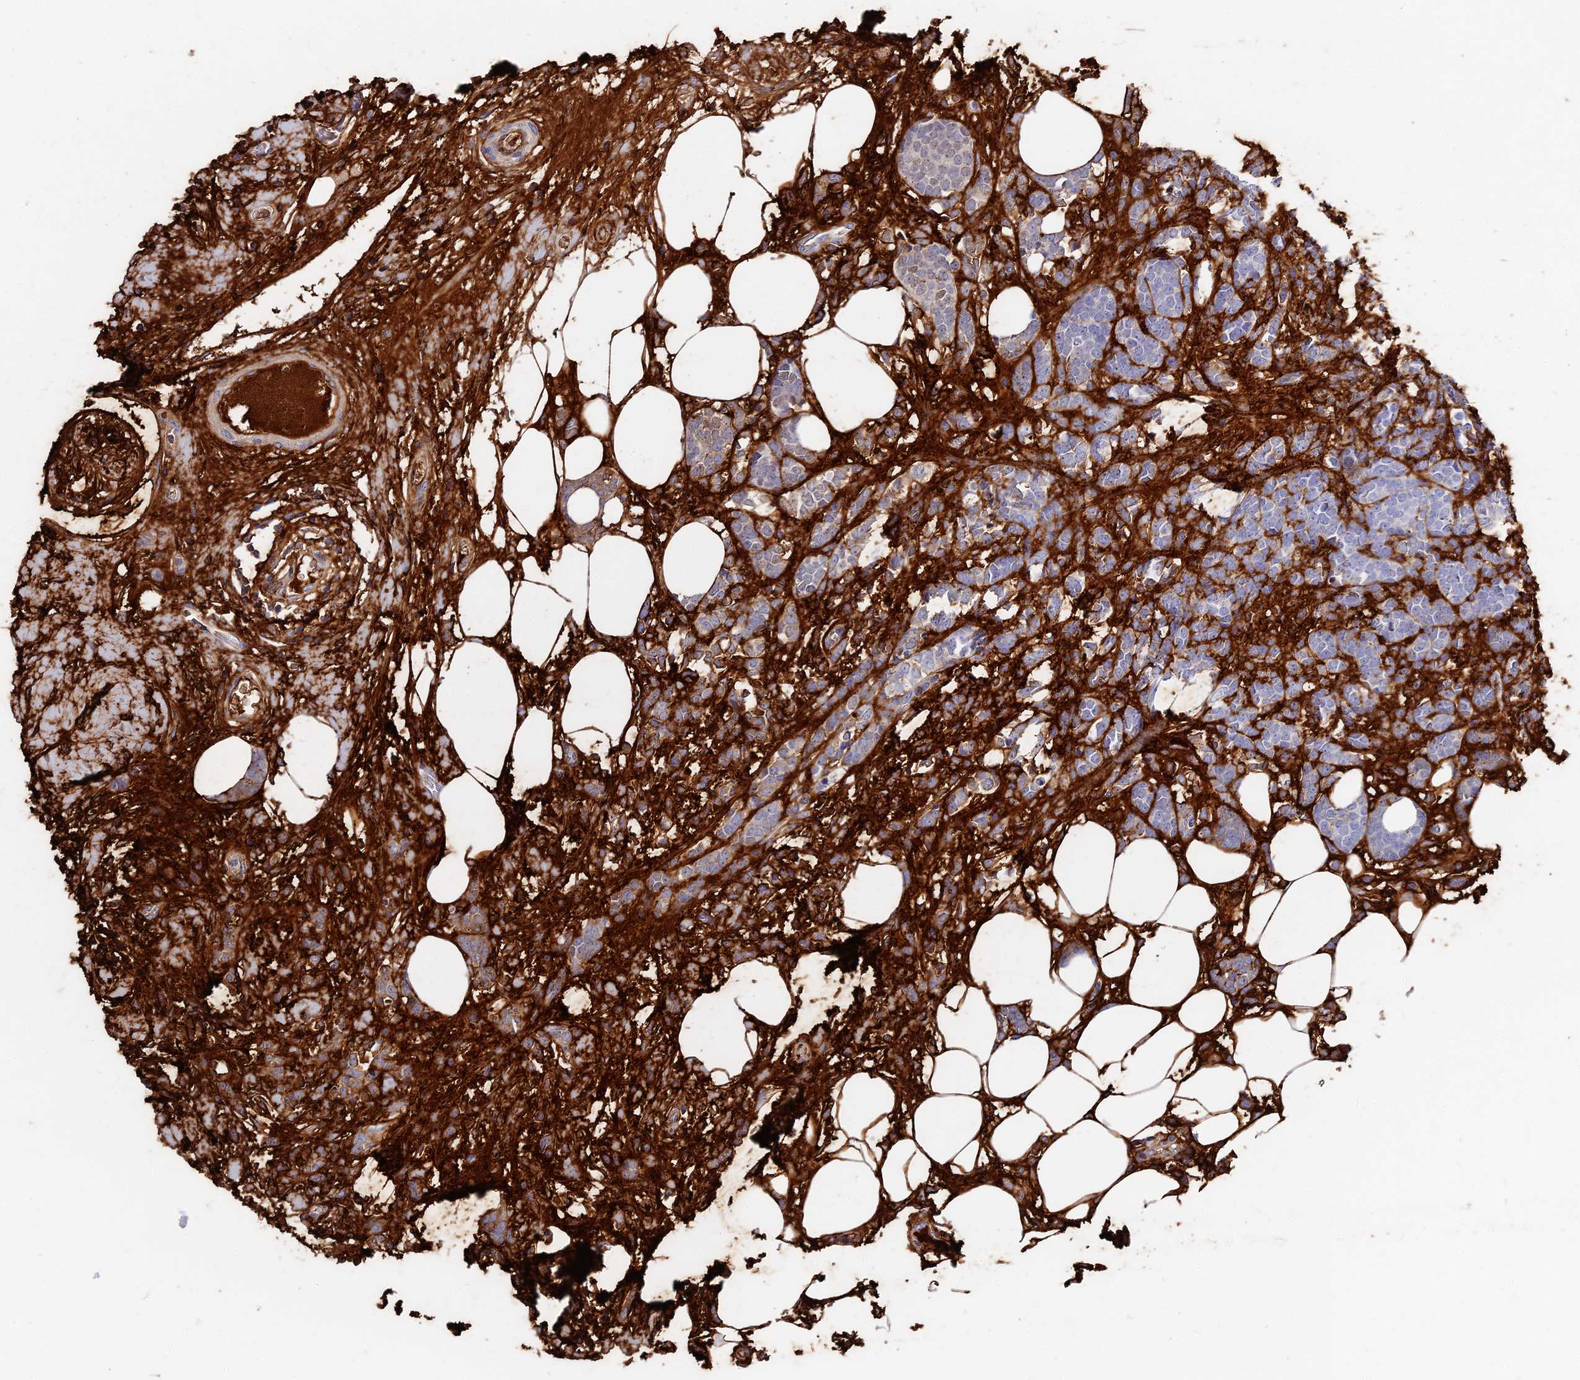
{"staining": {"intensity": "negative", "quantity": "none", "location": "none"}, "tissue": "breast cancer", "cell_type": "Tumor cells", "image_type": "cancer", "snomed": [{"axis": "morphology", "description": "Lobular carcinoma"}, {"axis": "topography", "description": "Breast"}], "caption": "A micrograph of human breast cancer is negative for staining in tumor cells. (Immunohistochemistry, brightfield microscopy, high magnification).", "gene": "ITIH1", "patient": {"sex": "female", "age": 58}}